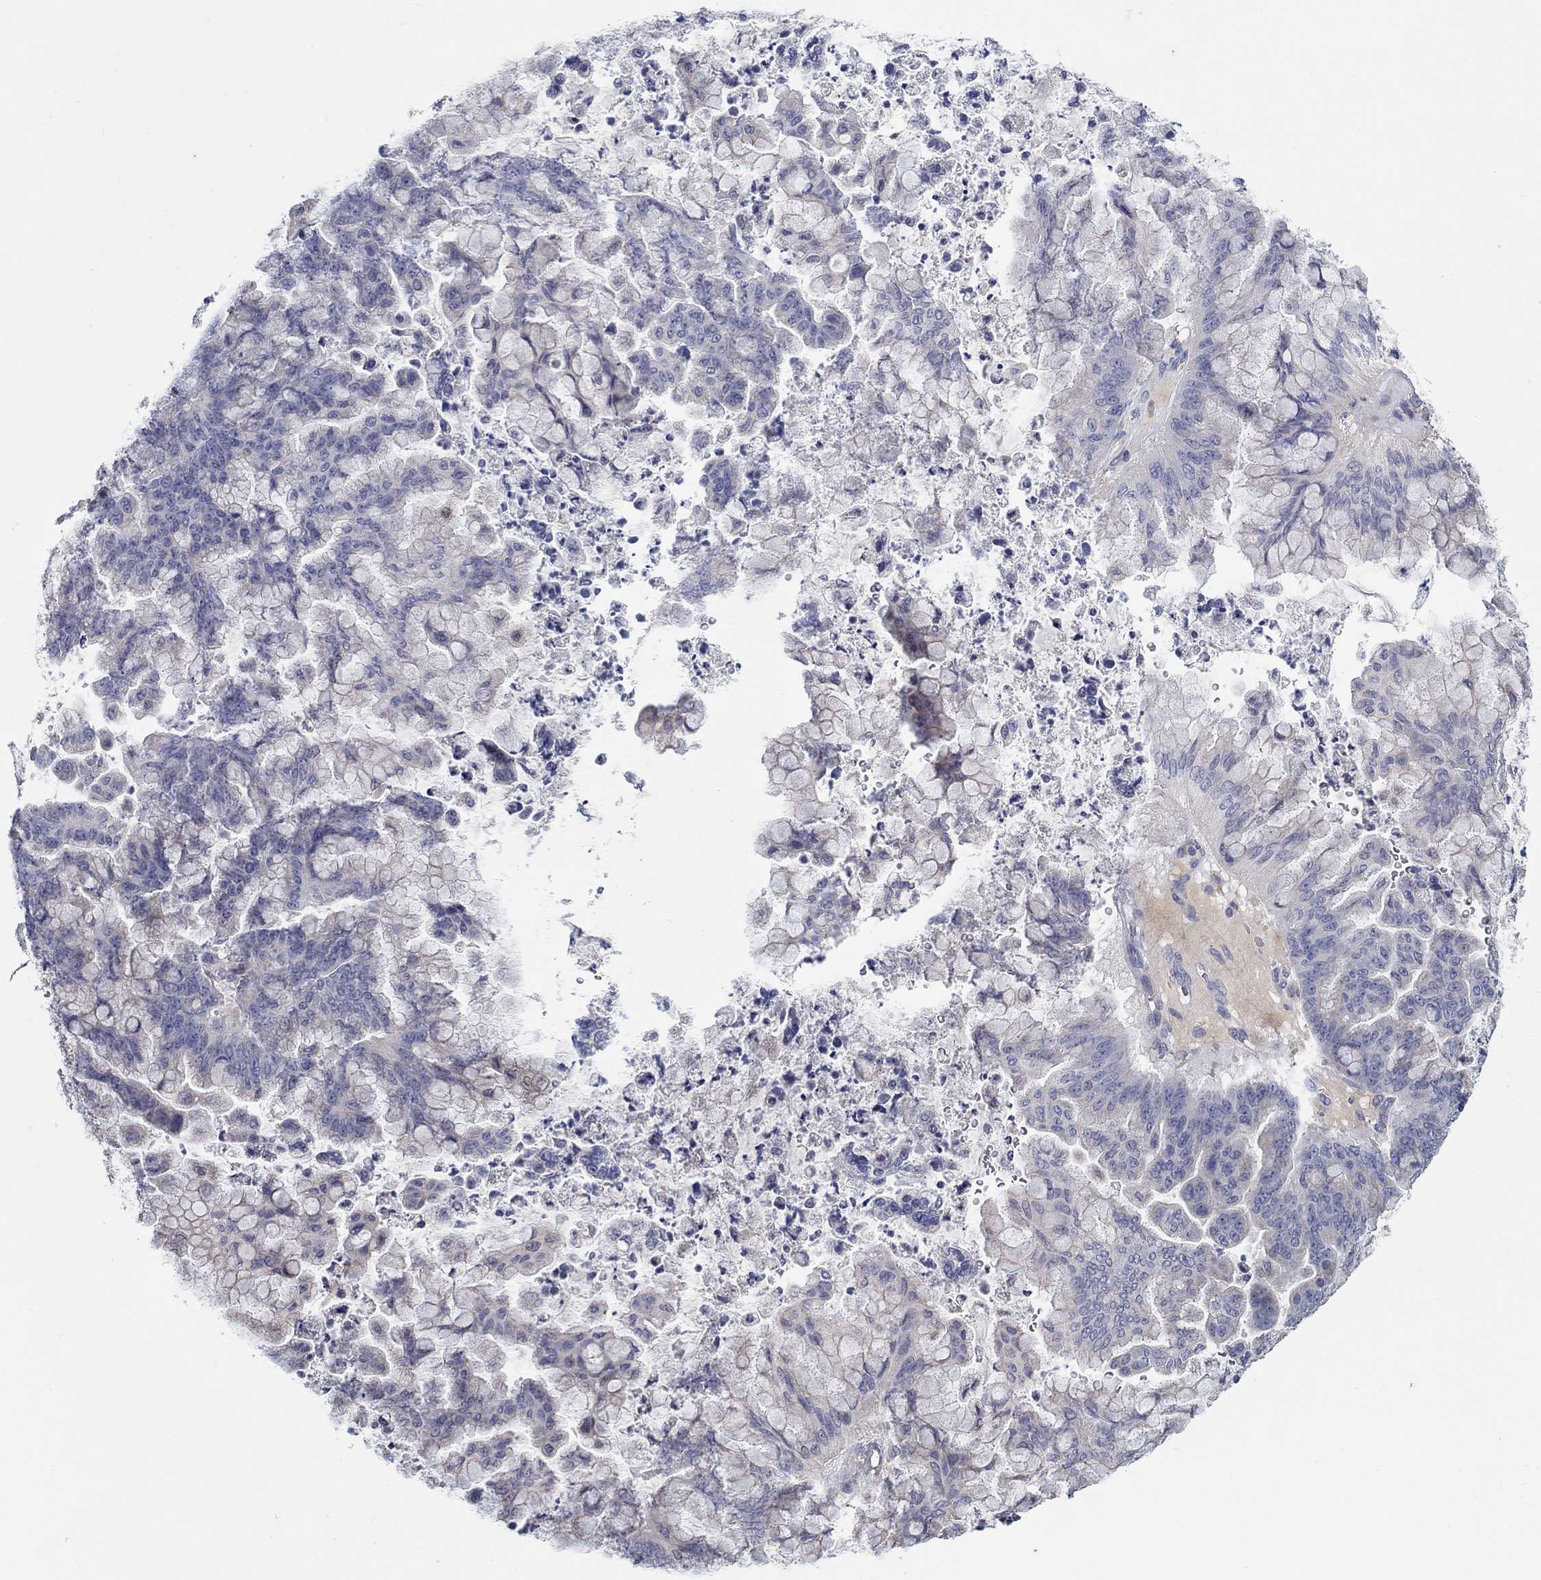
{"staining": {"intensity": "negative", "quantity": "none", "location": "none"}, "tissue": "ovarian cancer", "cell_type": "Tumor cells", "image_type": "cancer", "snomed": [{"axis": "morphology", "description": "Cystadenocarcinoma, mucinous, NOS"}, {"axis": "topography", "description": "Ovary"}], "caption": "Tumor cells show no significant protein staining in mucinous cystadenocarcinoma (ovarian).", "gene": "PROZ", "patient": {"sex": "female", "age": 67}}